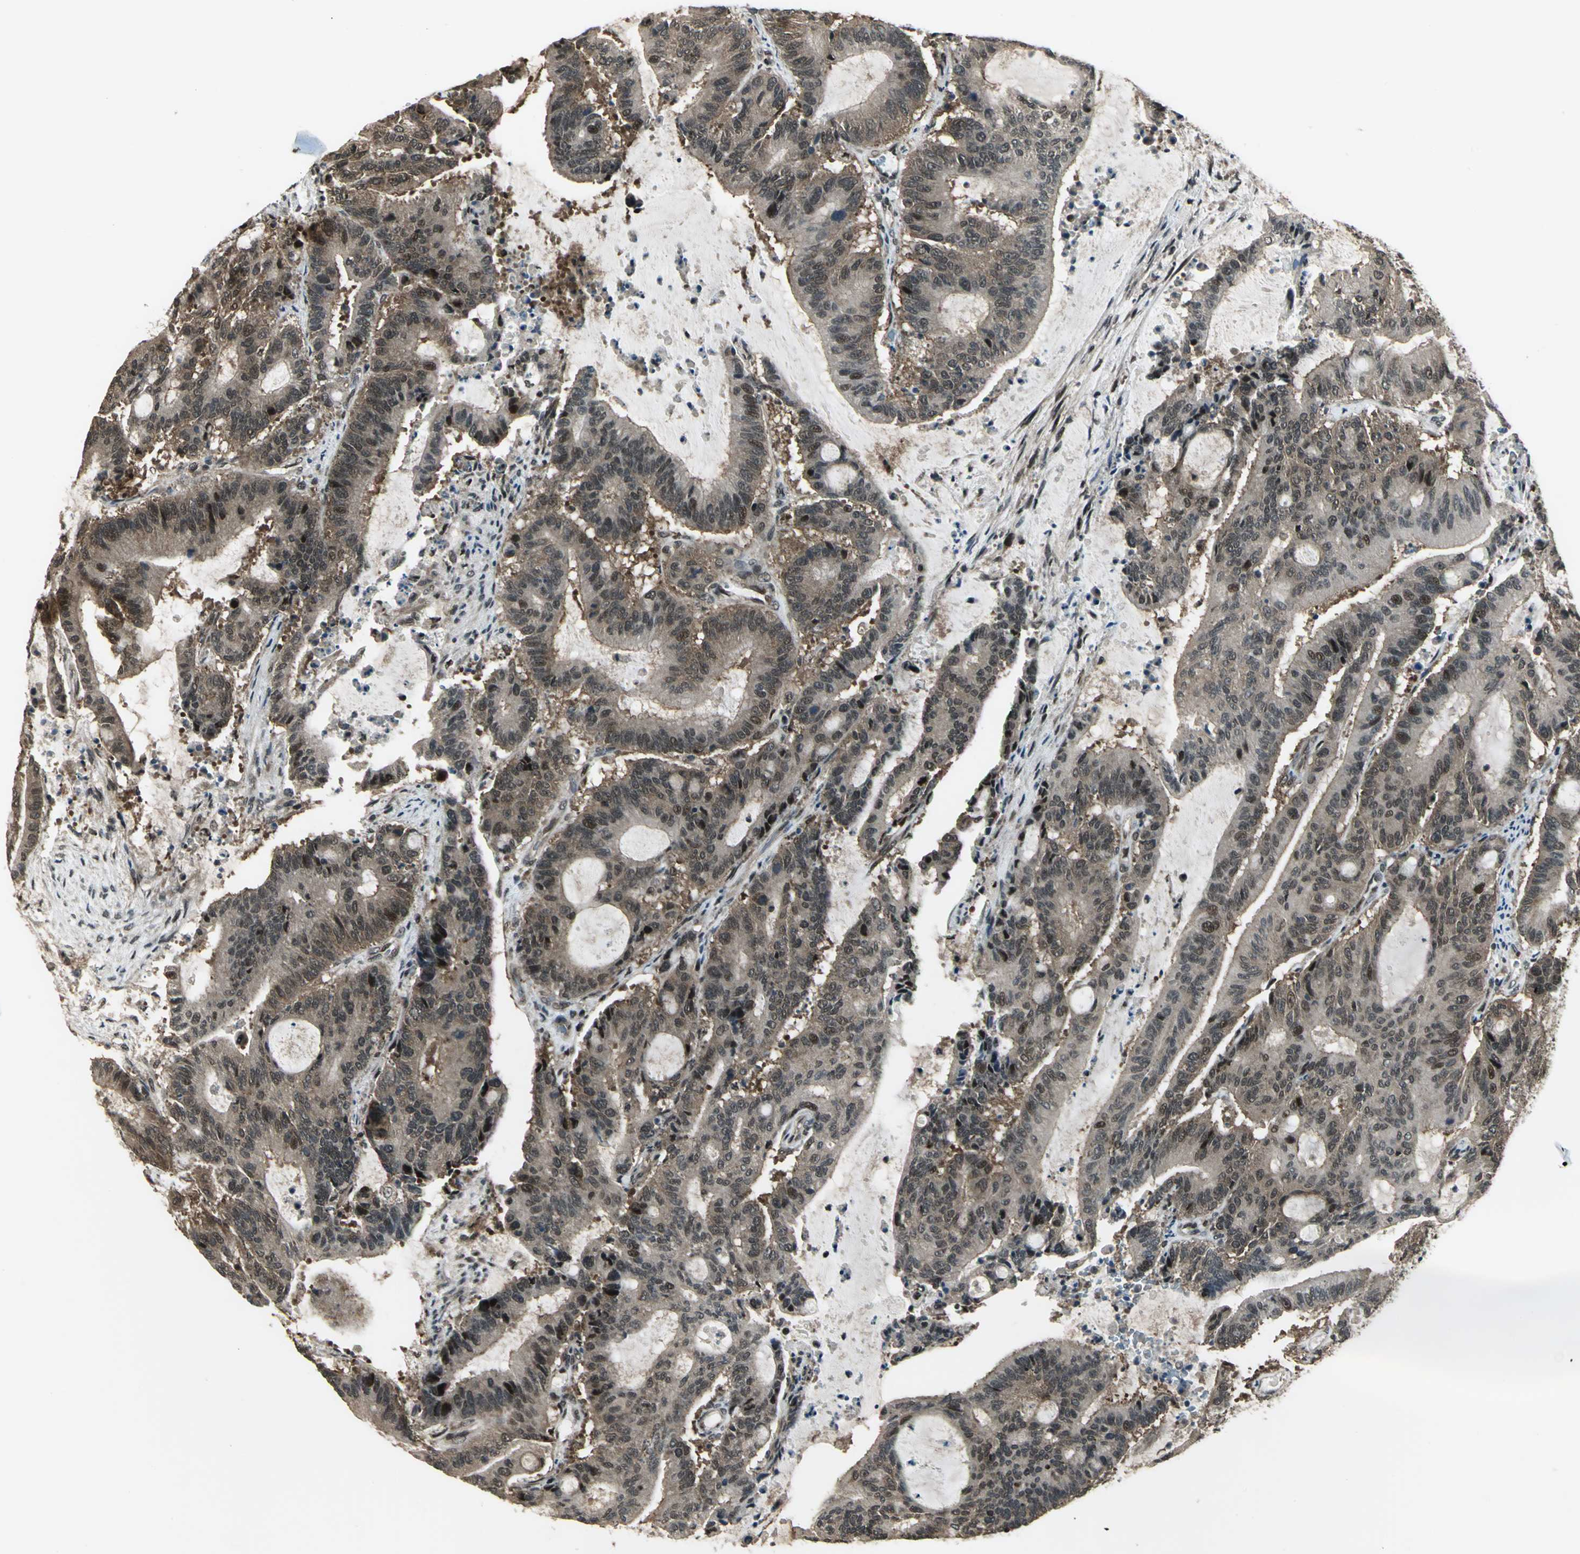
{"staining": {"intensity": "weak", "quantity": ">75%", "location": "cytoplasmic/membranous,nuclear"}, "tissue": "liver cancer", "cell_type": "Tumor cells", "image_type": "cancer", "snomed": [{"axis": "morphology", "description": "Cholangiocarcinoma"}, {"axis": "topography", "description": "Liver"}], "caption": "Approximately >75% of tumor cells in liver cancer (cholangiocarcinoma) display weak cytoplasmic/membranous and nuclear protein expression as visualized by brown immunohistochemical staining.", "gene": "PSMC3", "patient": {"sex": "female", "age": 73}}